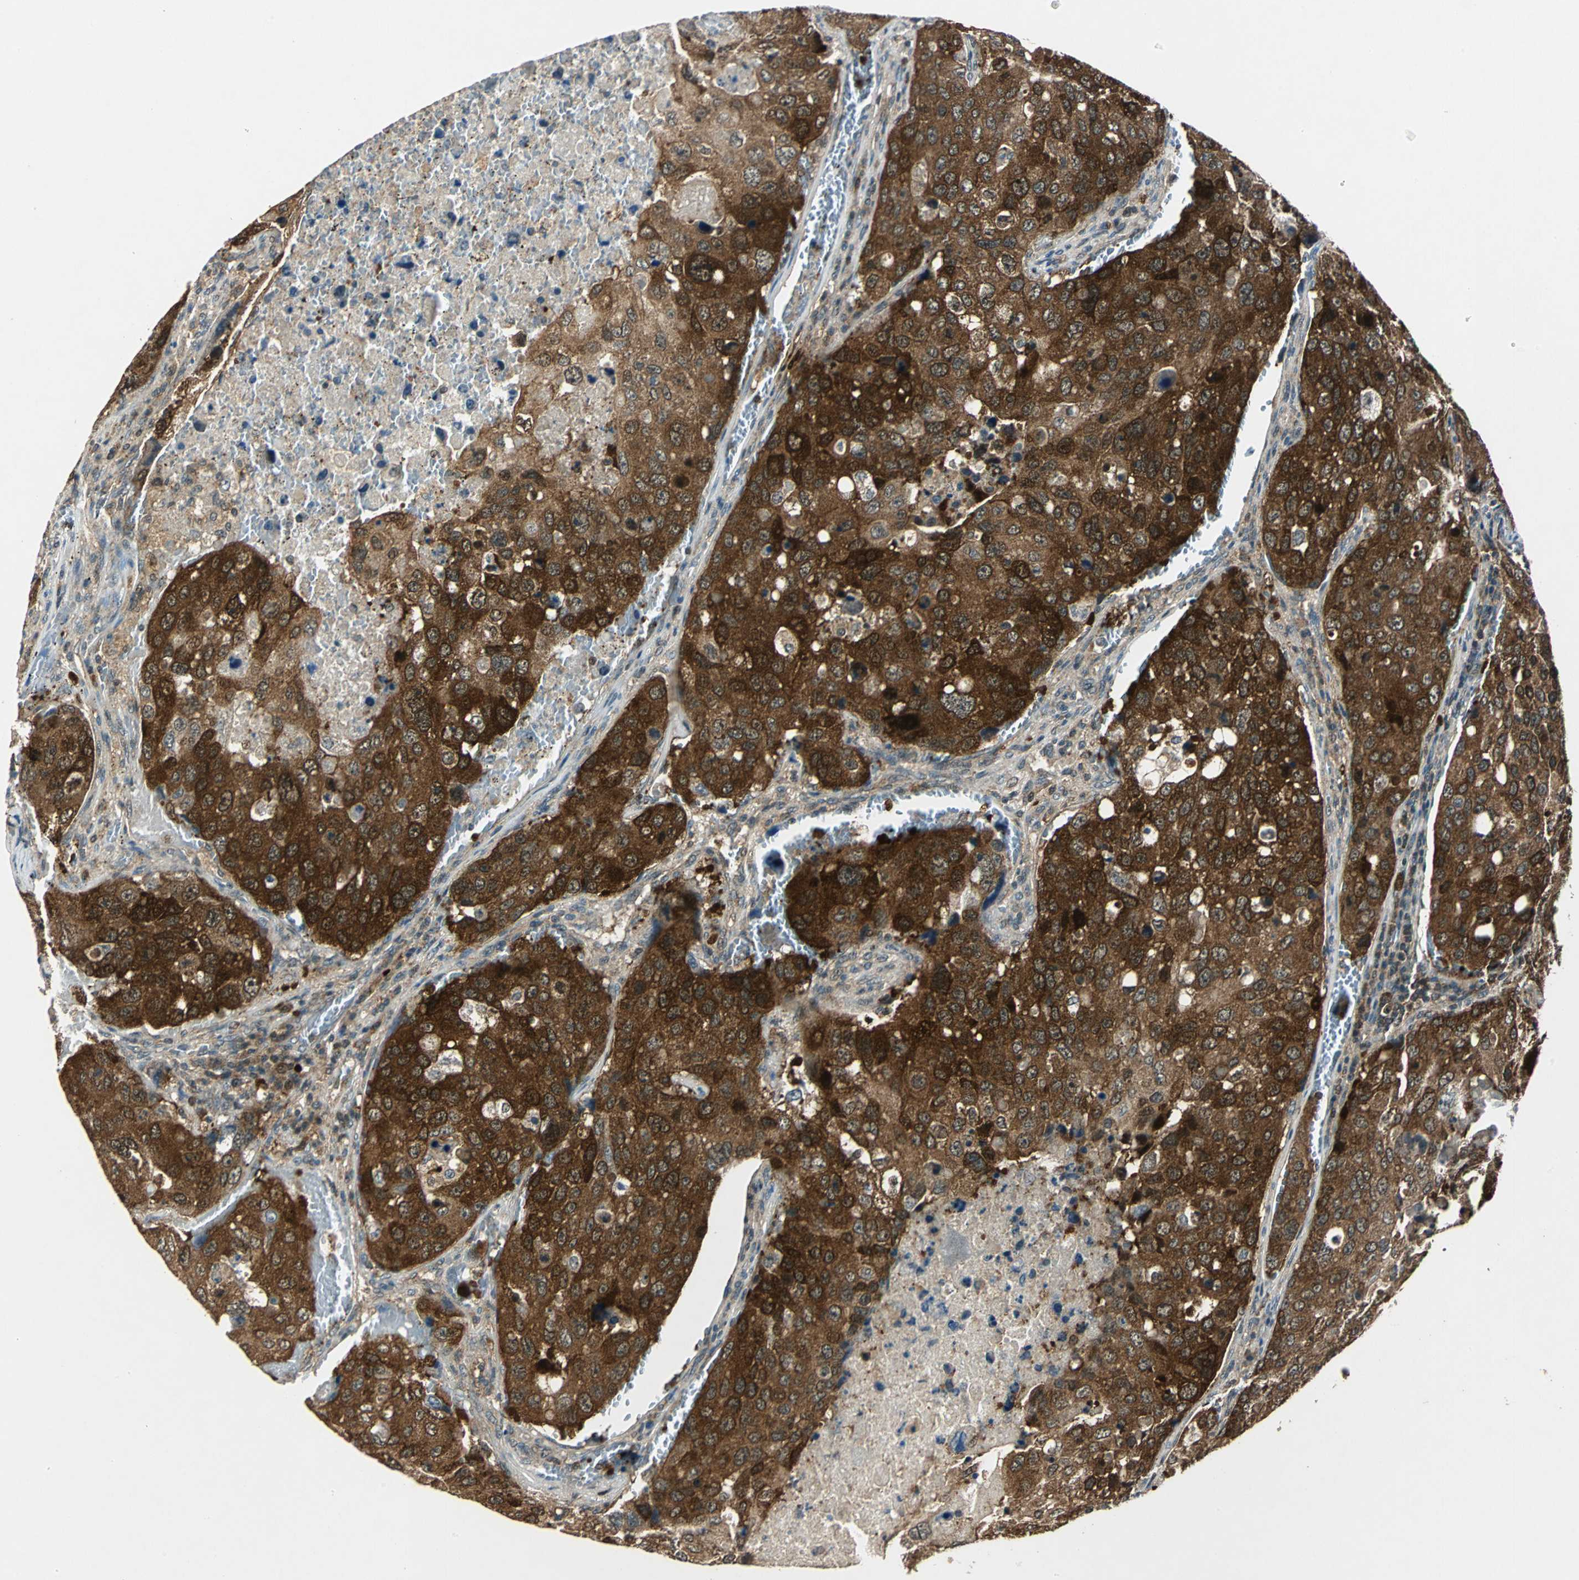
{"staining": {"intensity": "strong", "quantity": ">75%", "location": "cytoplasmic/membranous"}, "tissue": "urothelial cancer", "cell_type": "Tumor cells", "image_type": "cancer", "snomed": [{"axis": "morphology", "description": "Urothelial carcinoma, High grade"}, {"axis": "topography", "description": "Lymph node"}, {"axis": "topography", "description": "Urinary bladder"}], "caption": "Protein positivity by immunohistochemistry (IHC) reveals strong cytoplasmic/membranous staining in approximately >75% of tumor cells in high-grade urothelial carcinoma. The staining was performed using DAB to visualize the protein expression in brown, while the nuclei were stained in blue with hematoxylin (Magnification: 20x).", "gene": "AHSA1", "patient": {"sex": "male", "age": 51}}